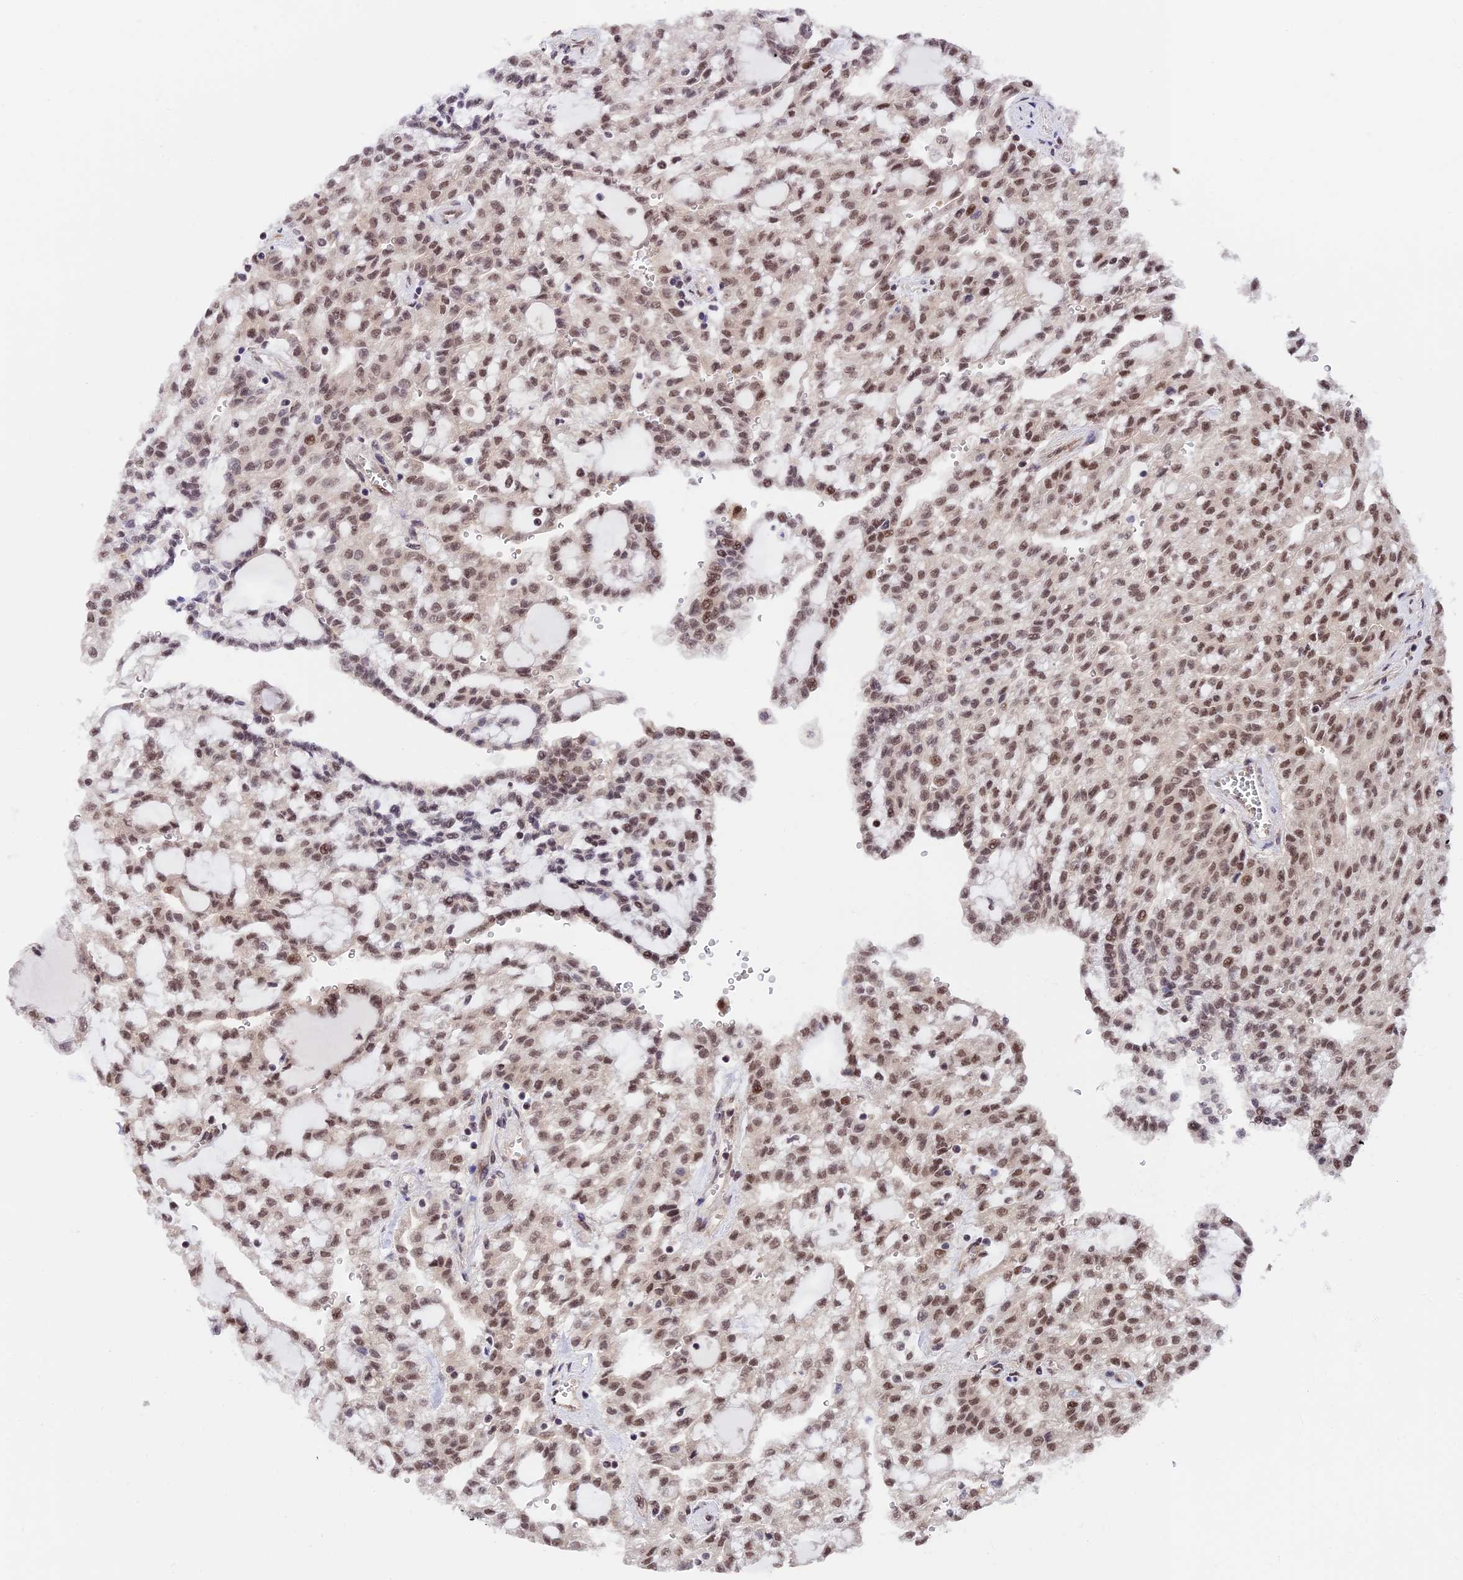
{"staining": {"intensity": "moderate", "quantity": ">75%", "location": "nuclear"}, "tissue": "renal cancer", "cell_type": "Tumor cells", "image_type": "cancer", "snomed": [{"axis": "morphology", "description": "Adenocarcinoma, NOS"}, {"axis": "topography", "description": "Kidney"}], "caption": "Human renal cancer stained for a protein (brown) demonstrates moderate nuclear positive positivity in approximately >75% of tumor cells.", "gene": "RBM42", "patient": {"sex": "male", "age": 63}}